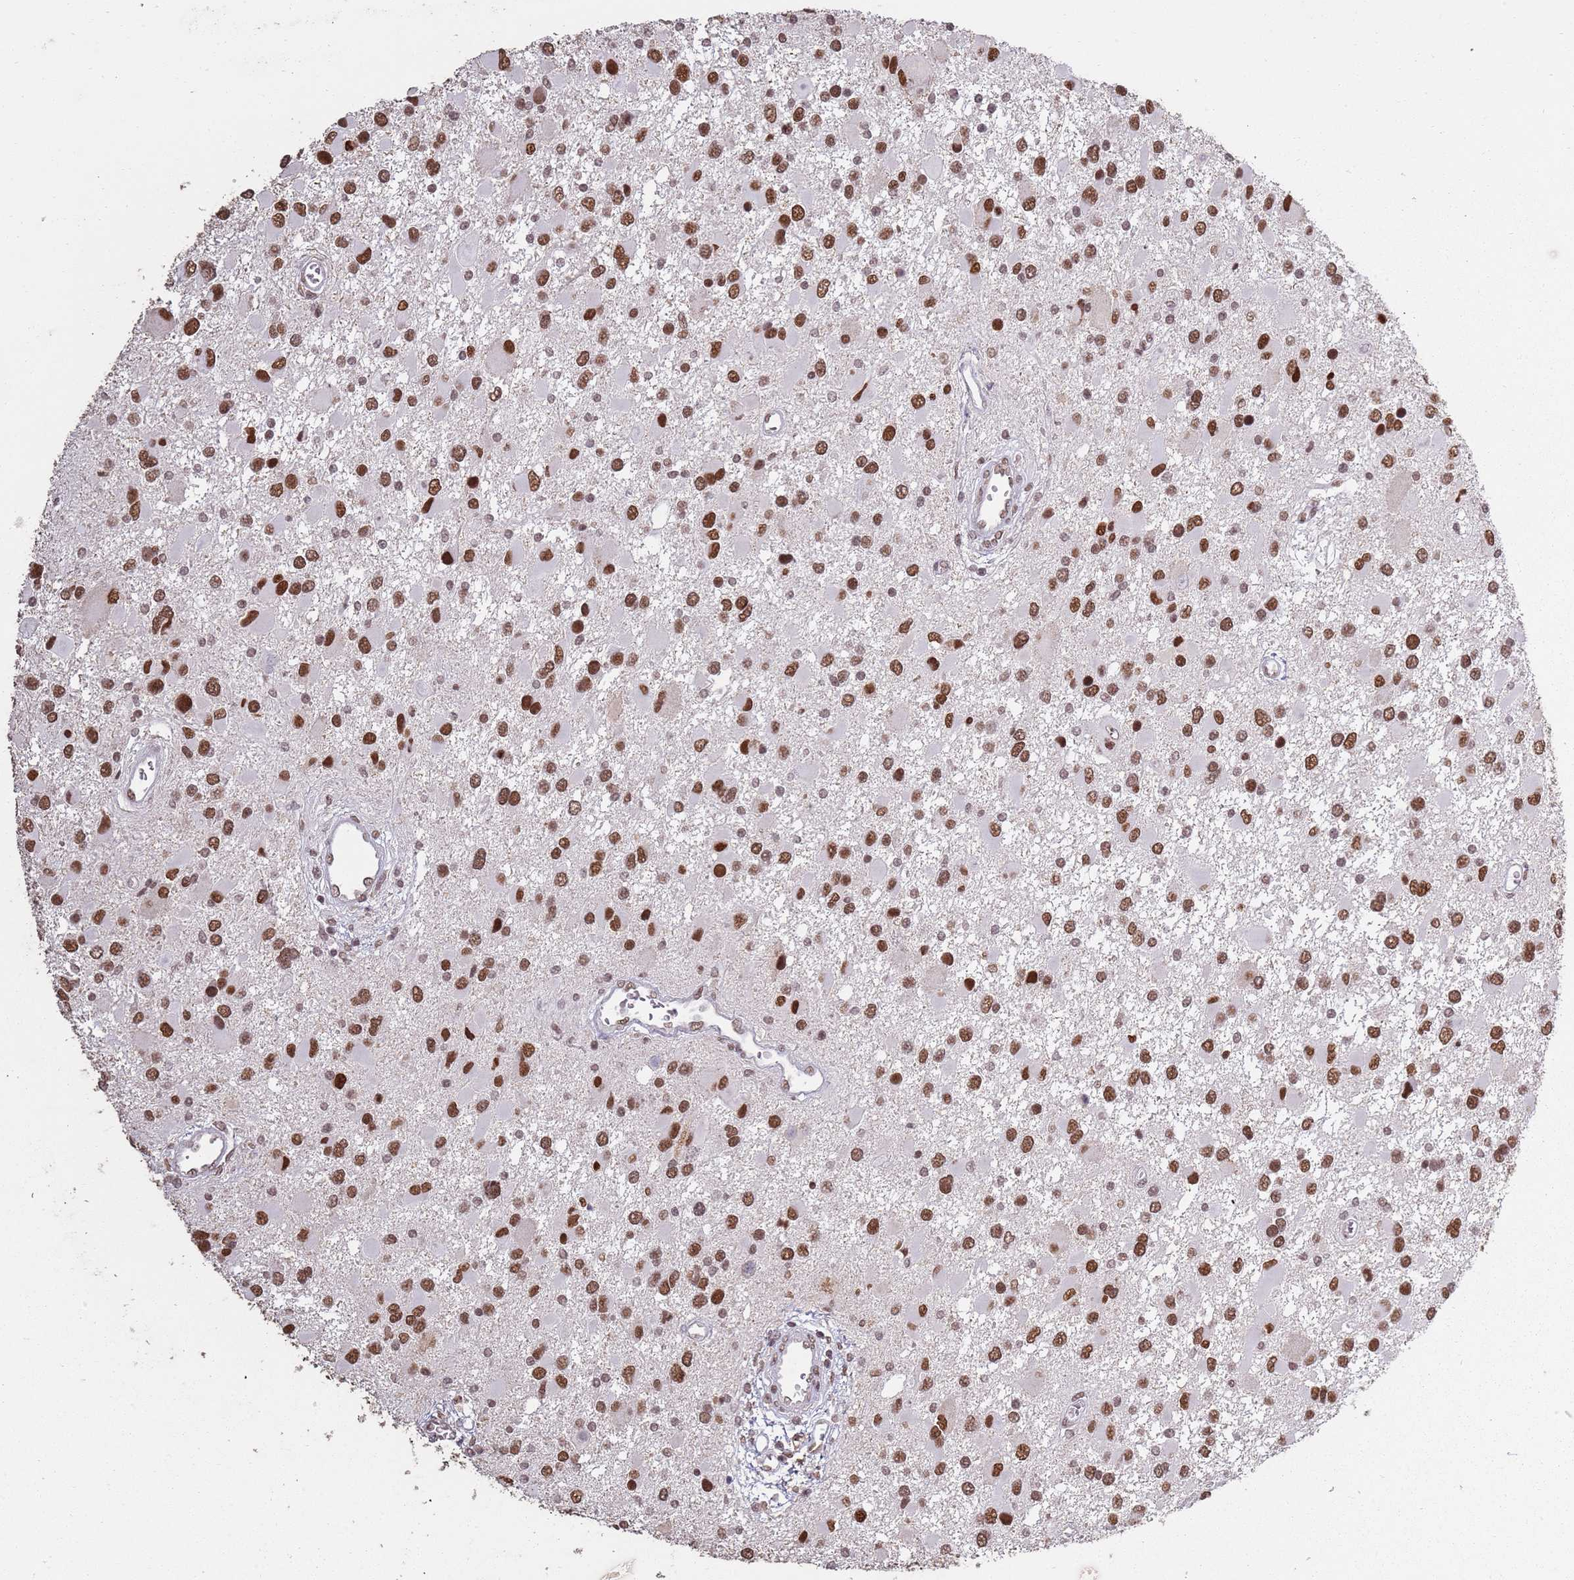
{"staining": {"intensity": "strong", "quantity": ">75%", "location": "nuclear"}, "tissue": "glioma", "cell_type": "Tumor cells", "image_type": "cancer", "snomed": [{"axis": "morphology", "description": "Glioma, malignant, High grade"}, {"axis": "topography", "description": "Brain"}], "caption": "A high amount of strong nuclear expression is appreciated in approximately >75% of tumor cells in glioma tissue.", "gene": "ARL14EP", "patient": {"sex": "male", "age": 53}}